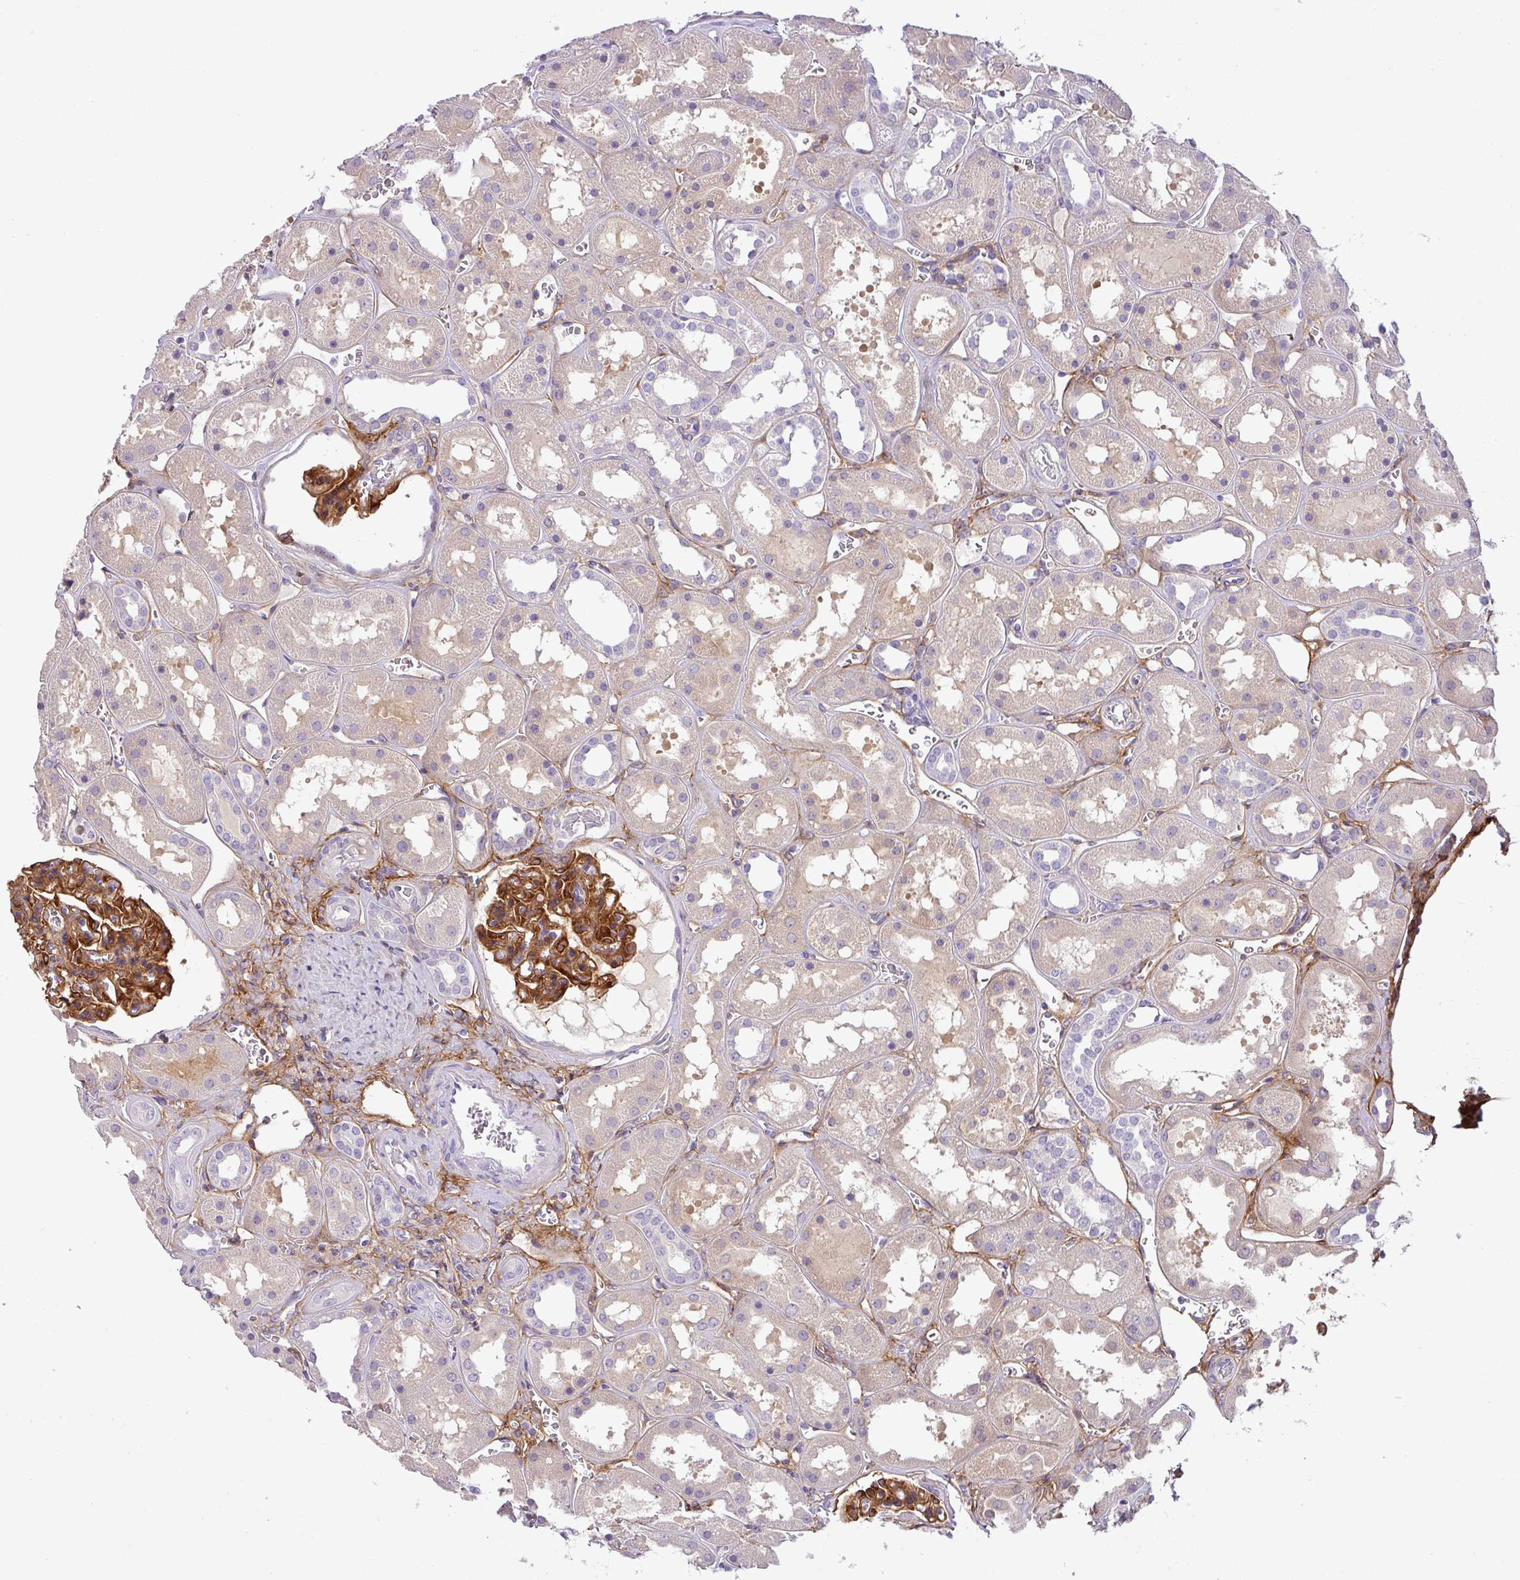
{"staining": {"intensity": "strong", "quantity": "25%-75%", "location": "cytoplasmic/membranous"}, "tissue": "kidney", "cell_type": "Cells in glomeruli", "image_type": "normal", "snomed": [{"axis": "morphology", "description": "Normal tissue, NOS"}, {"axis": "topography", "description": "Kidney"}], "caption": "A brown stain highlights strong cytoplasmic/membranous expression of a protein in cells in glomeruli of normal human kidney. (DAB (3,3'-diaminobenzidine) IHC, brown staining for protein, blue staining for nuclei).", "gene": "PARD6G", "patient": {"sex": "female", "age": 41}}